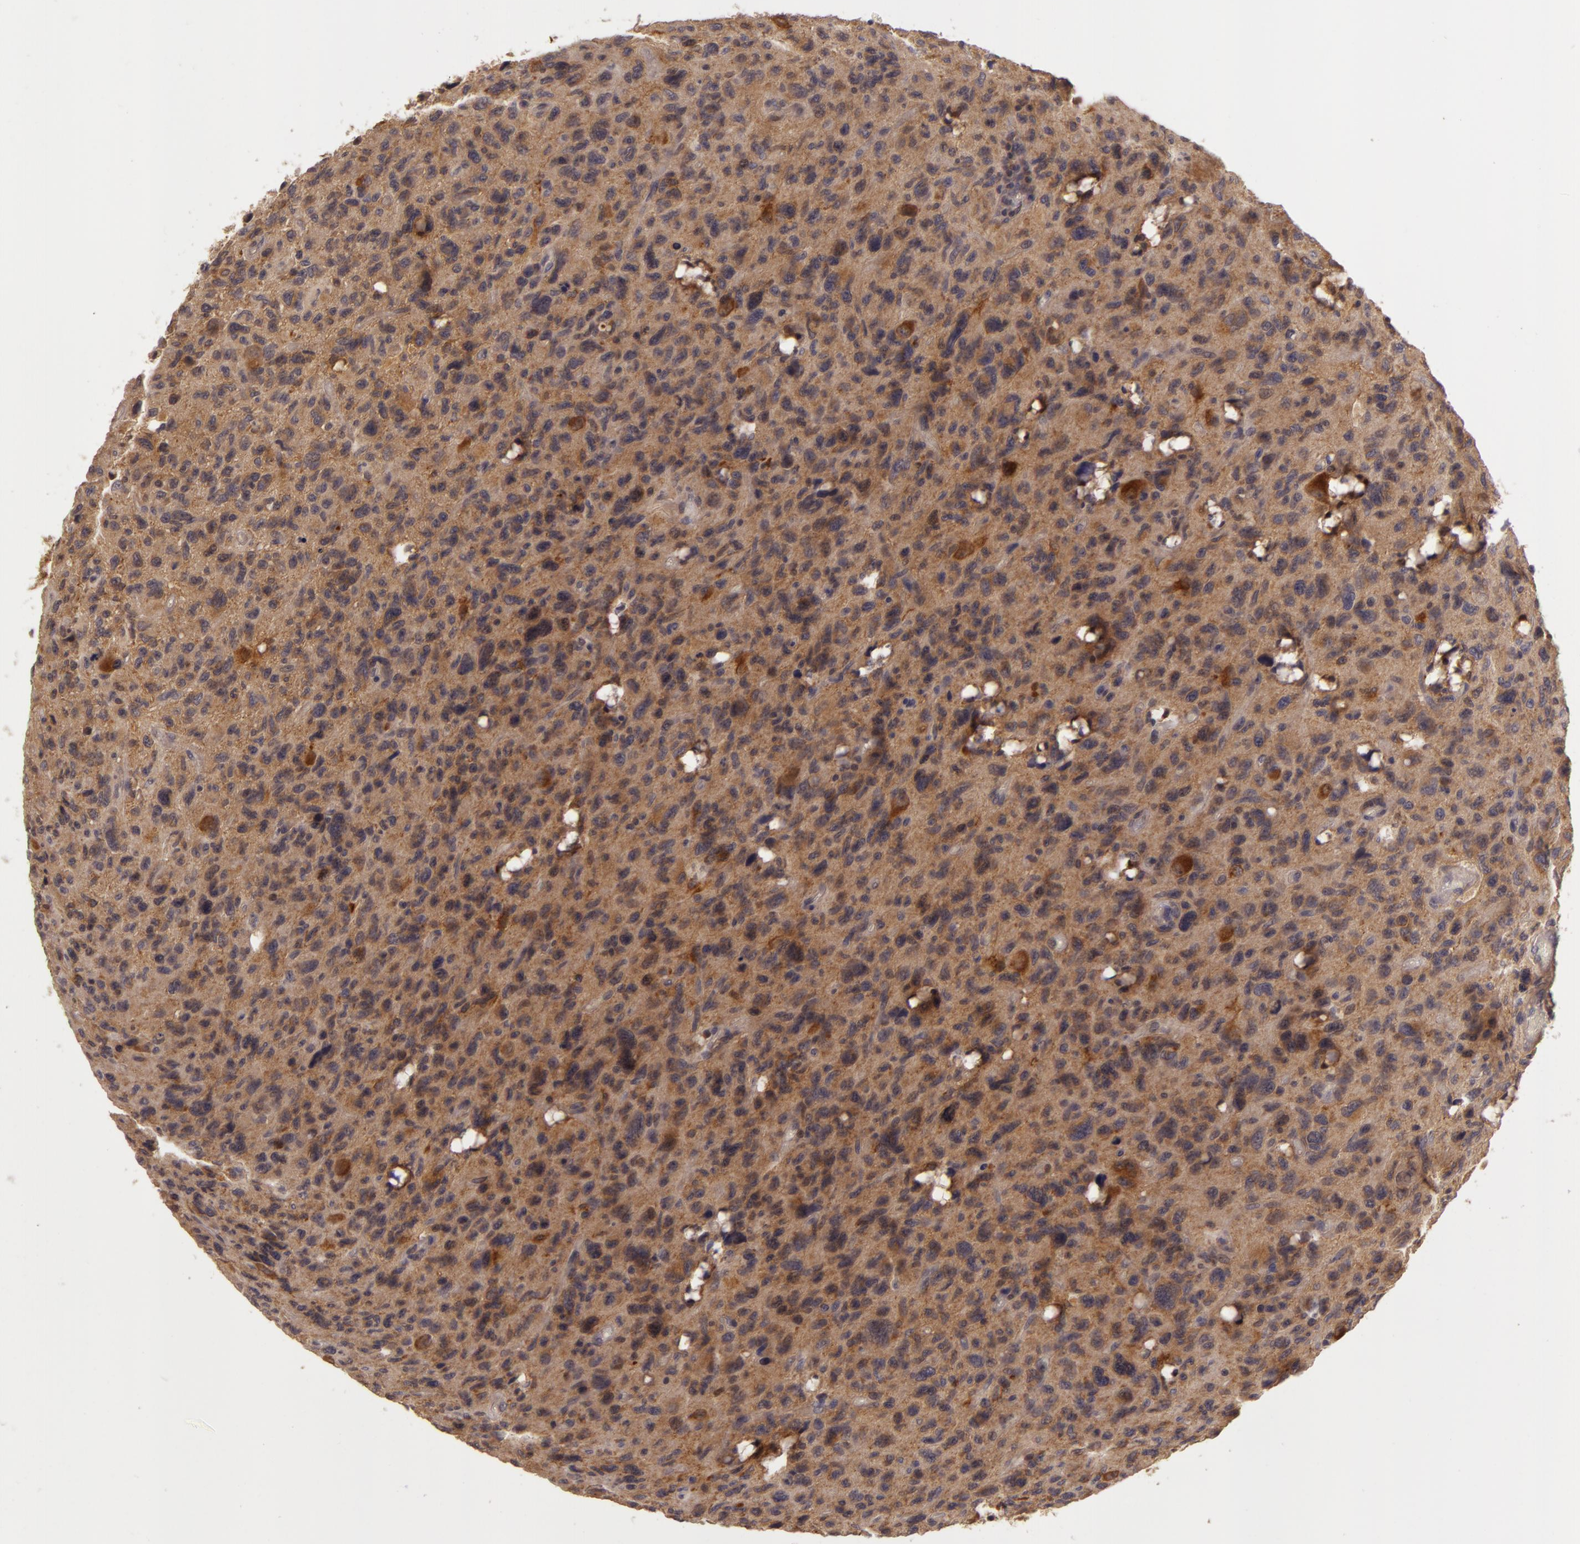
{"staining": {"intensity": "moderate", "quantity": ">75%", "location": "cytoplasmic/membranous"}, "tissue": "glioma", "cell_type": "Tumor cells", "image_type": "cancer", "snomed": [{"axis": "morphology", "description": "Glioma, malignant, High grade"}, {"axis": "topography", "description": "Brain"}], "caption": "Malignant high-grade glioma stained with a protein marker displays moderate staining in tumor cells.", "gene": "PPP1R3F", "patient": {"sex": "female", "age": 60}}